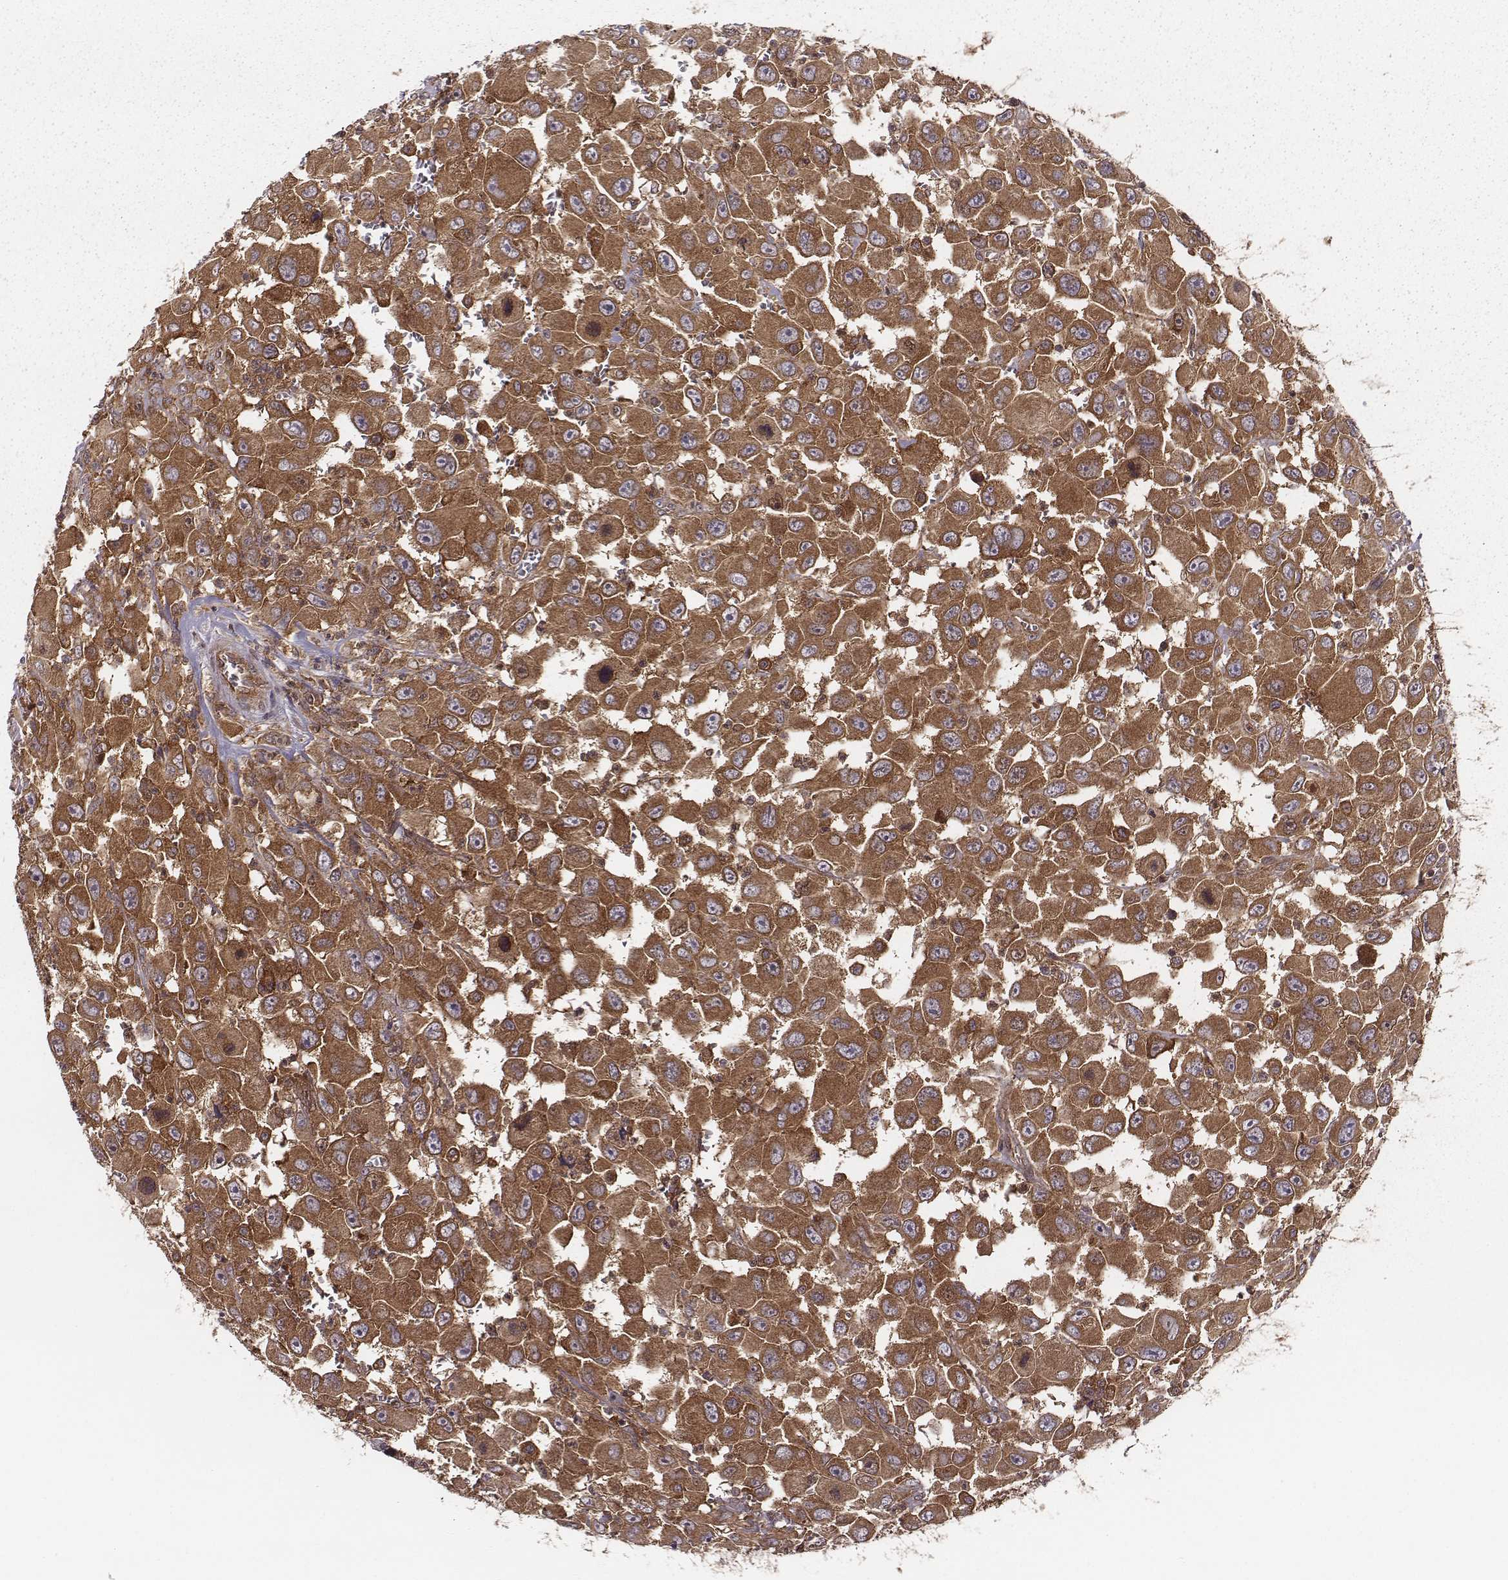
{"staining": {"intensity": "strong", "quantity": ">75%", "location": "cytoplasmic/membranous"}, "tissue": "head and neck cancer", "cell_type": "Tumor cells", "image_type": "cancer", "snomed": [{"axis": "morphology", "description": "Squamous cell carcinoma, NOS"}, {"axis": "morphology", "description": "Squamous cell carcinoma, metastatic, NOS"}, {"axis": "topography", "description": "Oral tissue"}, {"axis": "topography", "description": "Head-Neck"}], "caption": "Metastatic squamous cell carcinoma (head and neck) stained with a protein marker displays strong staining in tumor cells.", "gene": "VPS26A", "patient": {"sex": "female", "age": 85}}